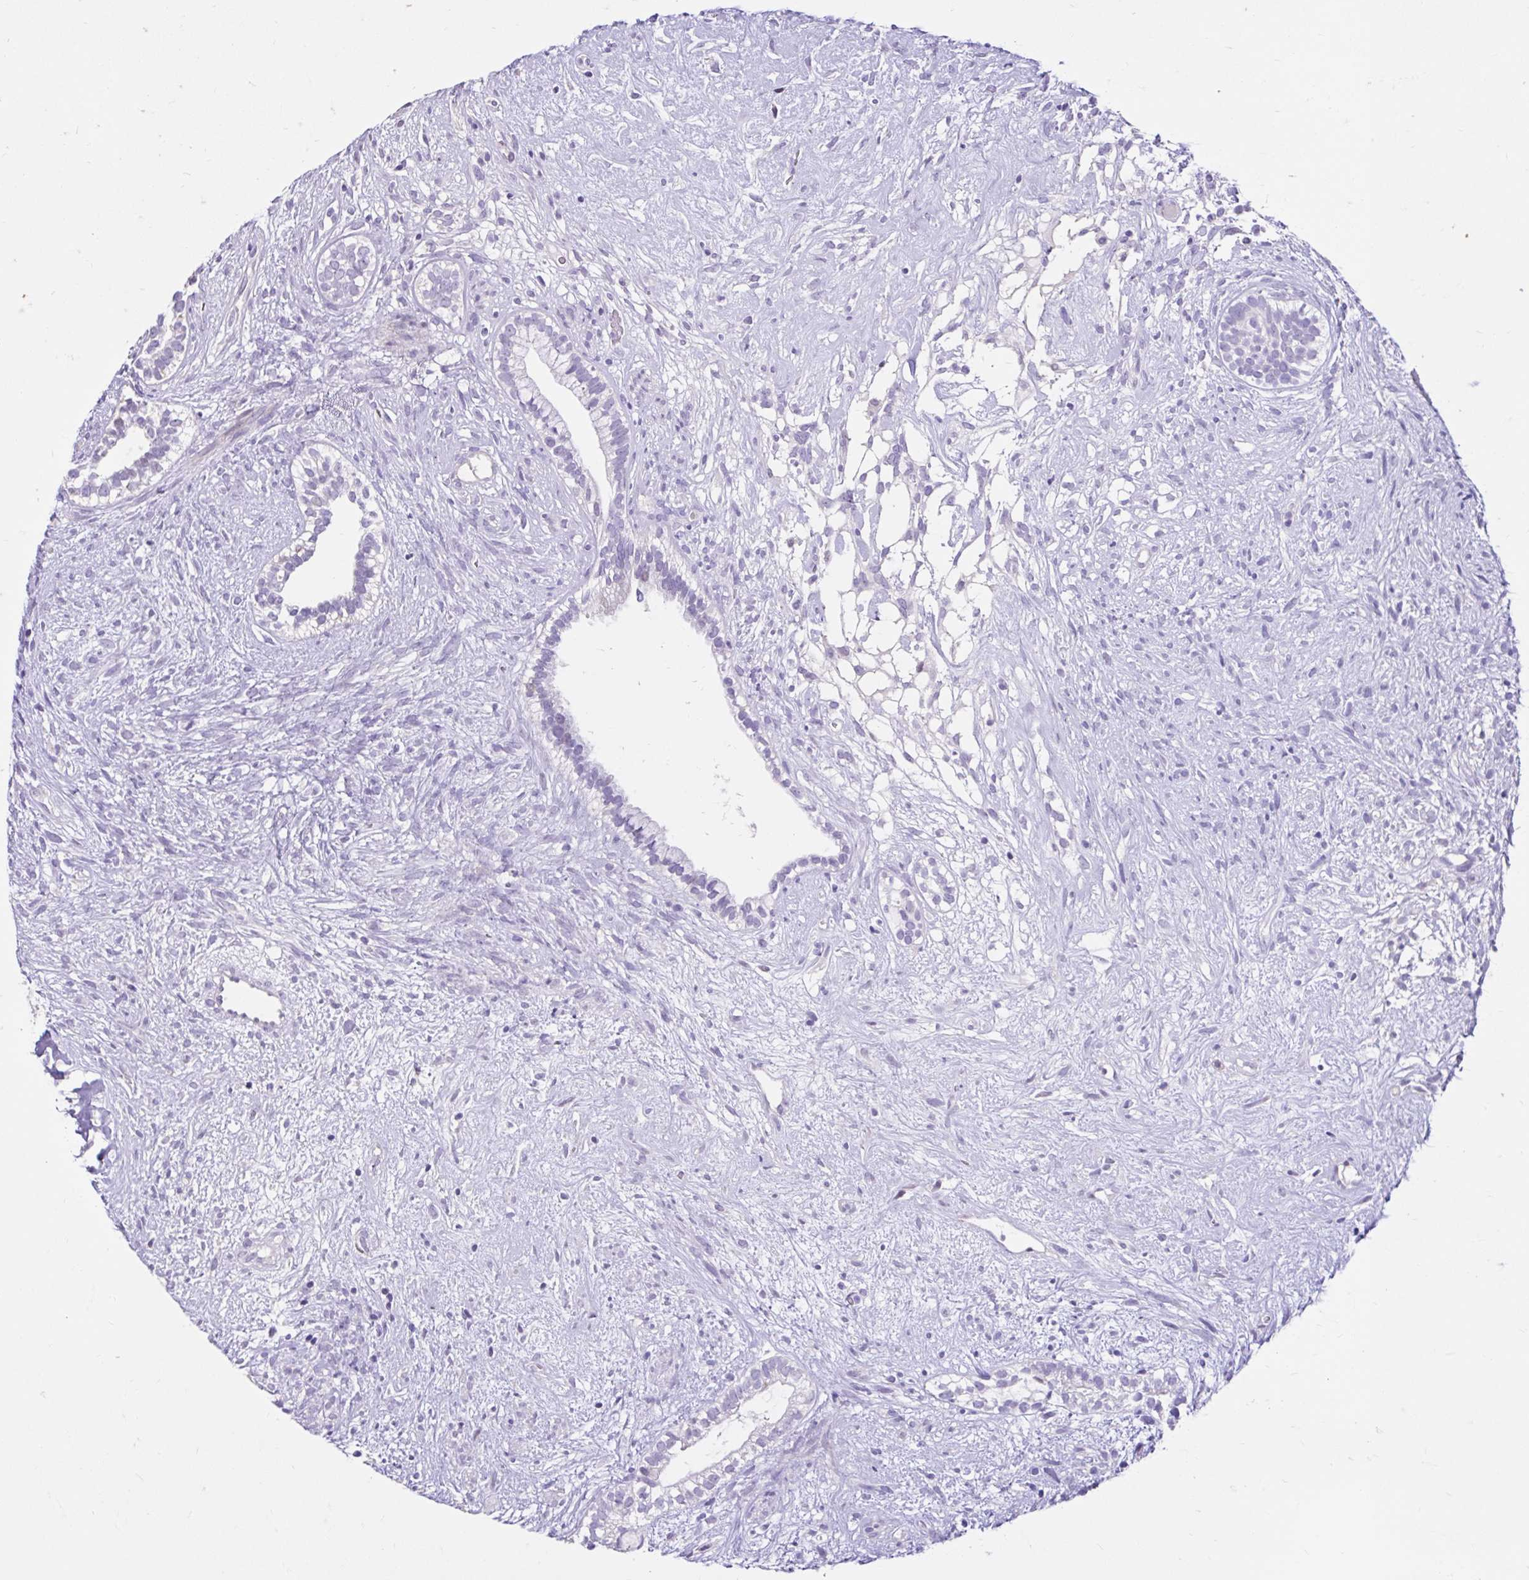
{"staining": {"intensity": "negative", "quantity": "none", "location": "none"}, "tissue": "testis cancer", "cell_type": "Tumor cells", "image_type": "cancer", "snomed": [{"axis": "morphology", "description": "Seminoma, NOS"}, {"axis": "morphology", "description": "Carcinoma, Embryonal, NOS"}, {"axis": "topography", "description": "Testis"}], "caption": "Testis cancer was stained to show a protein in brown. There is no significant staining in tumor cells.", "gene": "NHLH2", "patient": {"sex": "male", "age": 41}}